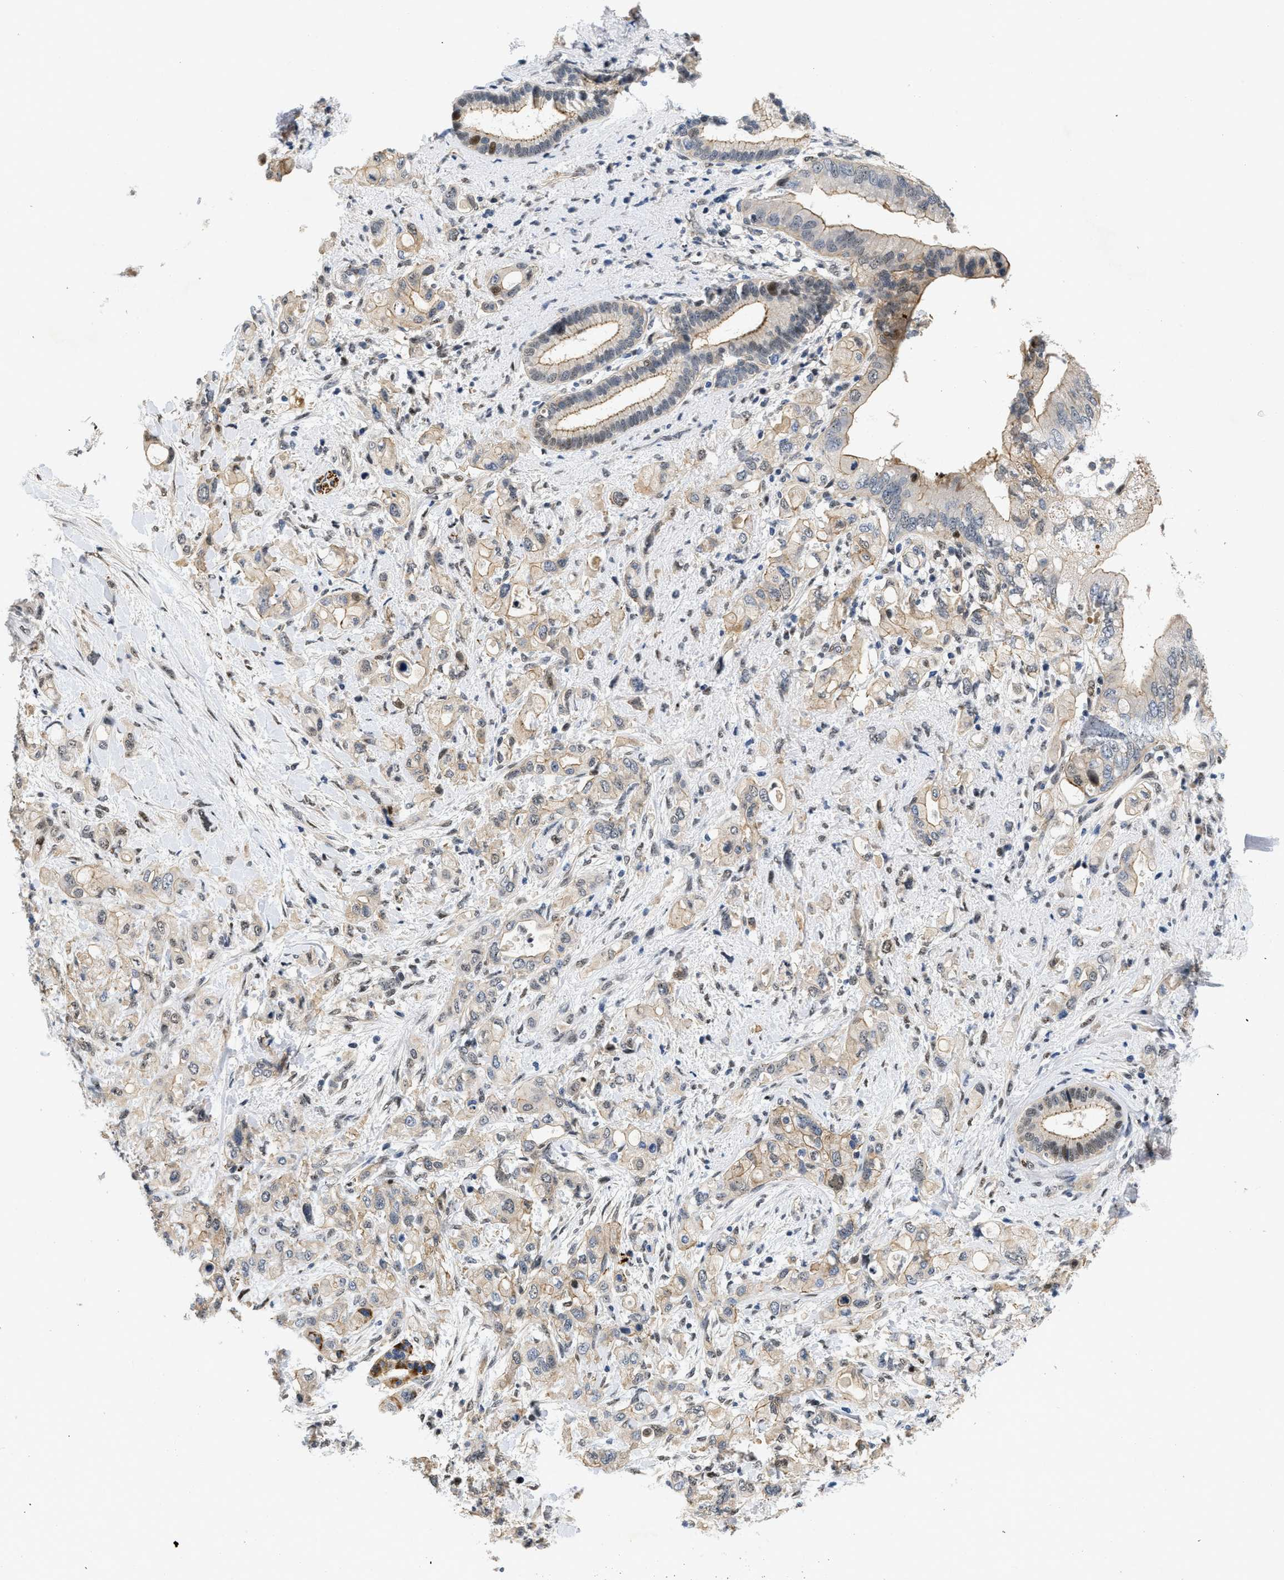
{"staining": {"intensity": "weak", "quantity": ">75%", "location": "cytoplasmic/membranous,nuclear"}, "tissue": "pancreatic cancer", "cell_type": "Tumor cells", "image_type": "cancer", "snomed": [{"axis": "morphology", "description": "Adenocarcinoma, NOS"}, {"axis": "topography", "description": "Pancreas"}], "caption": "Adenocarcinoma (pancreatic) stained with a protein marker reveals weak staining in tumor cells.", "gene": "VIP", "patient": {"sex": "female", "age": 56}}